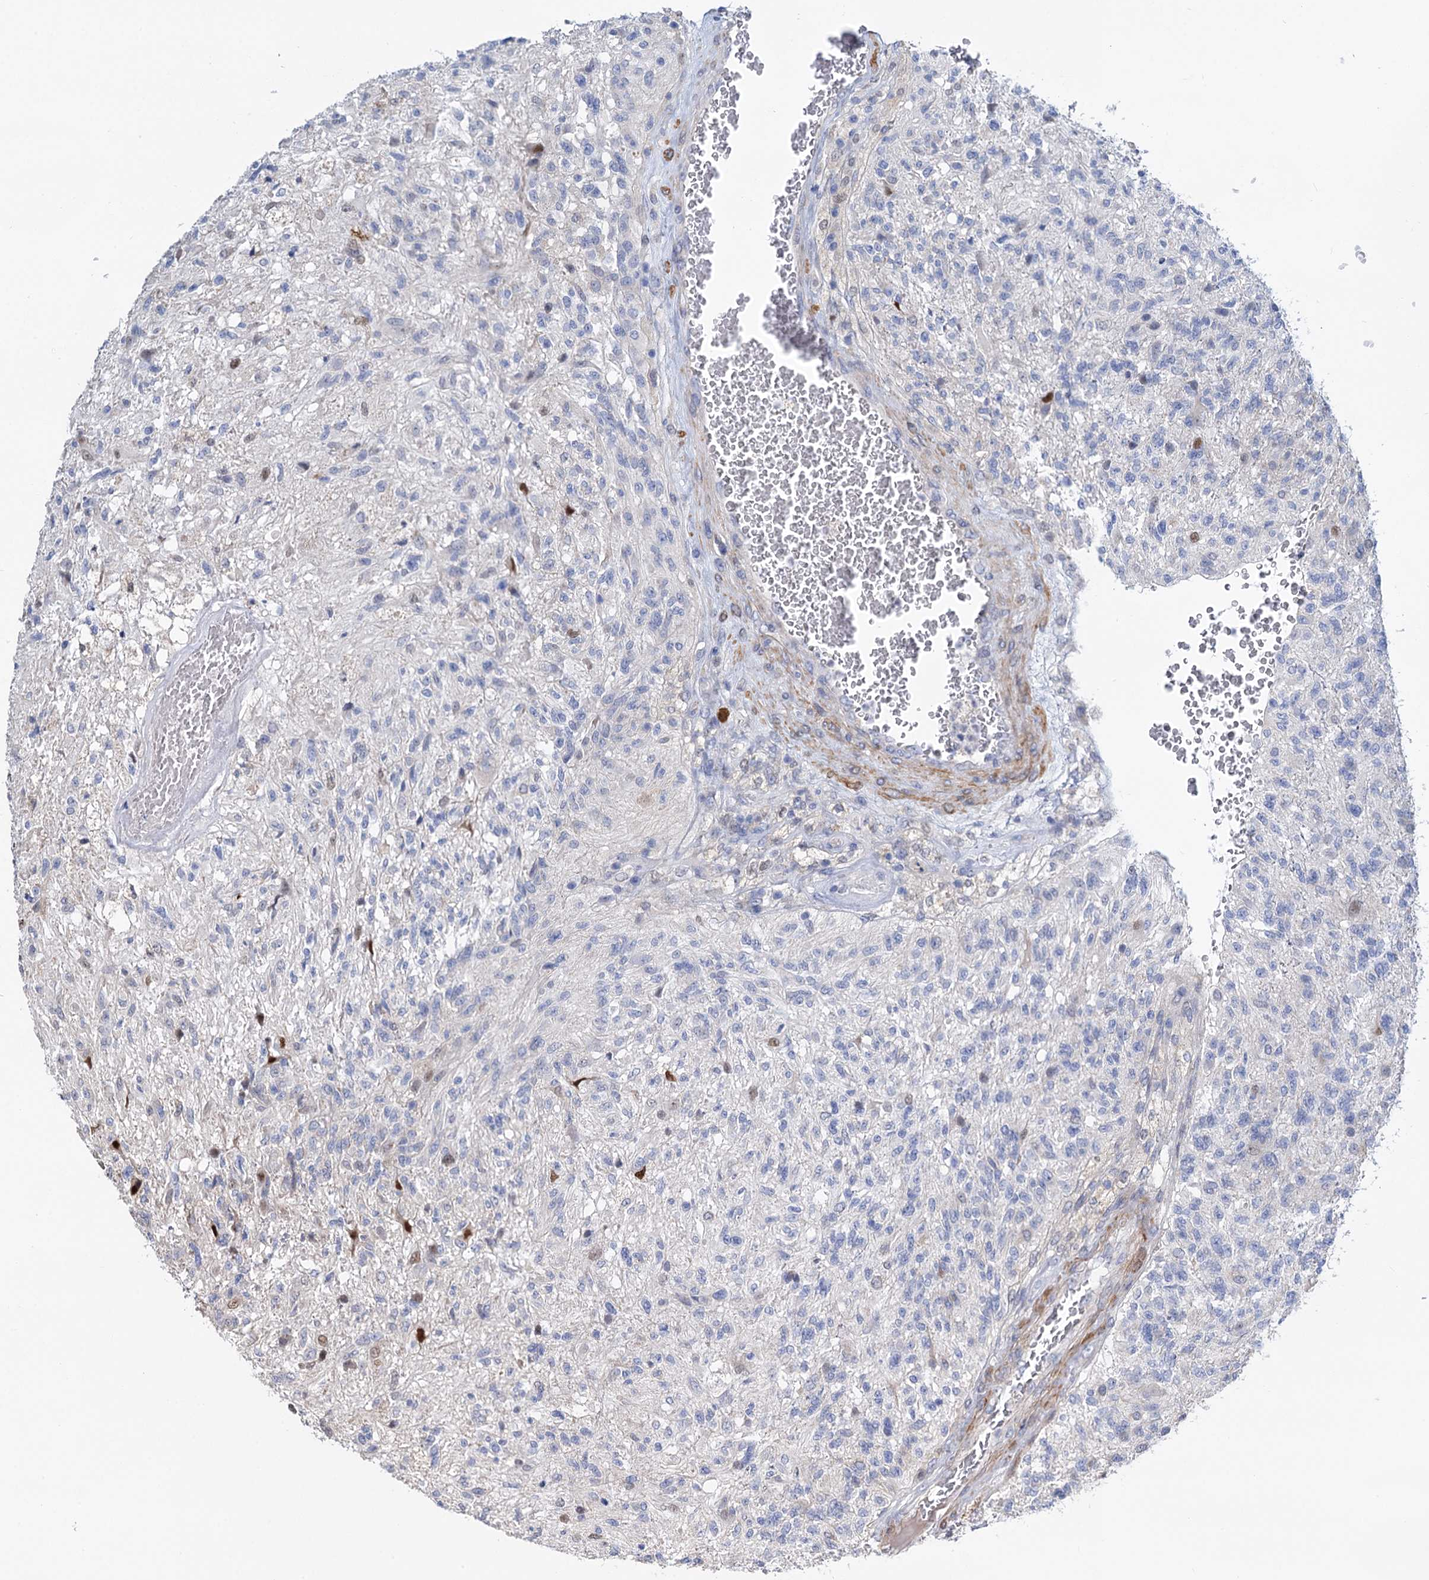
{"staining": {"intensity": "negative", "quantity": "none", "location": "none"}, "tissue": "glioma", "cell_type": "Tumor cells", "image_type": "cancer", "snomed": [{"axis": "morphology", "description": "Glioma, malignant, High grade"}, {"axis": "topography", "description": "Brain"}], "caption": "DAB (3,3'-diaminobenzidine) immunohistochemical staining of human malignant glioma (high-grade) reveals no significant expression in tumor cells.", "gene": "ALKBH7", "patient": {"sex": "male", "age": 56}}